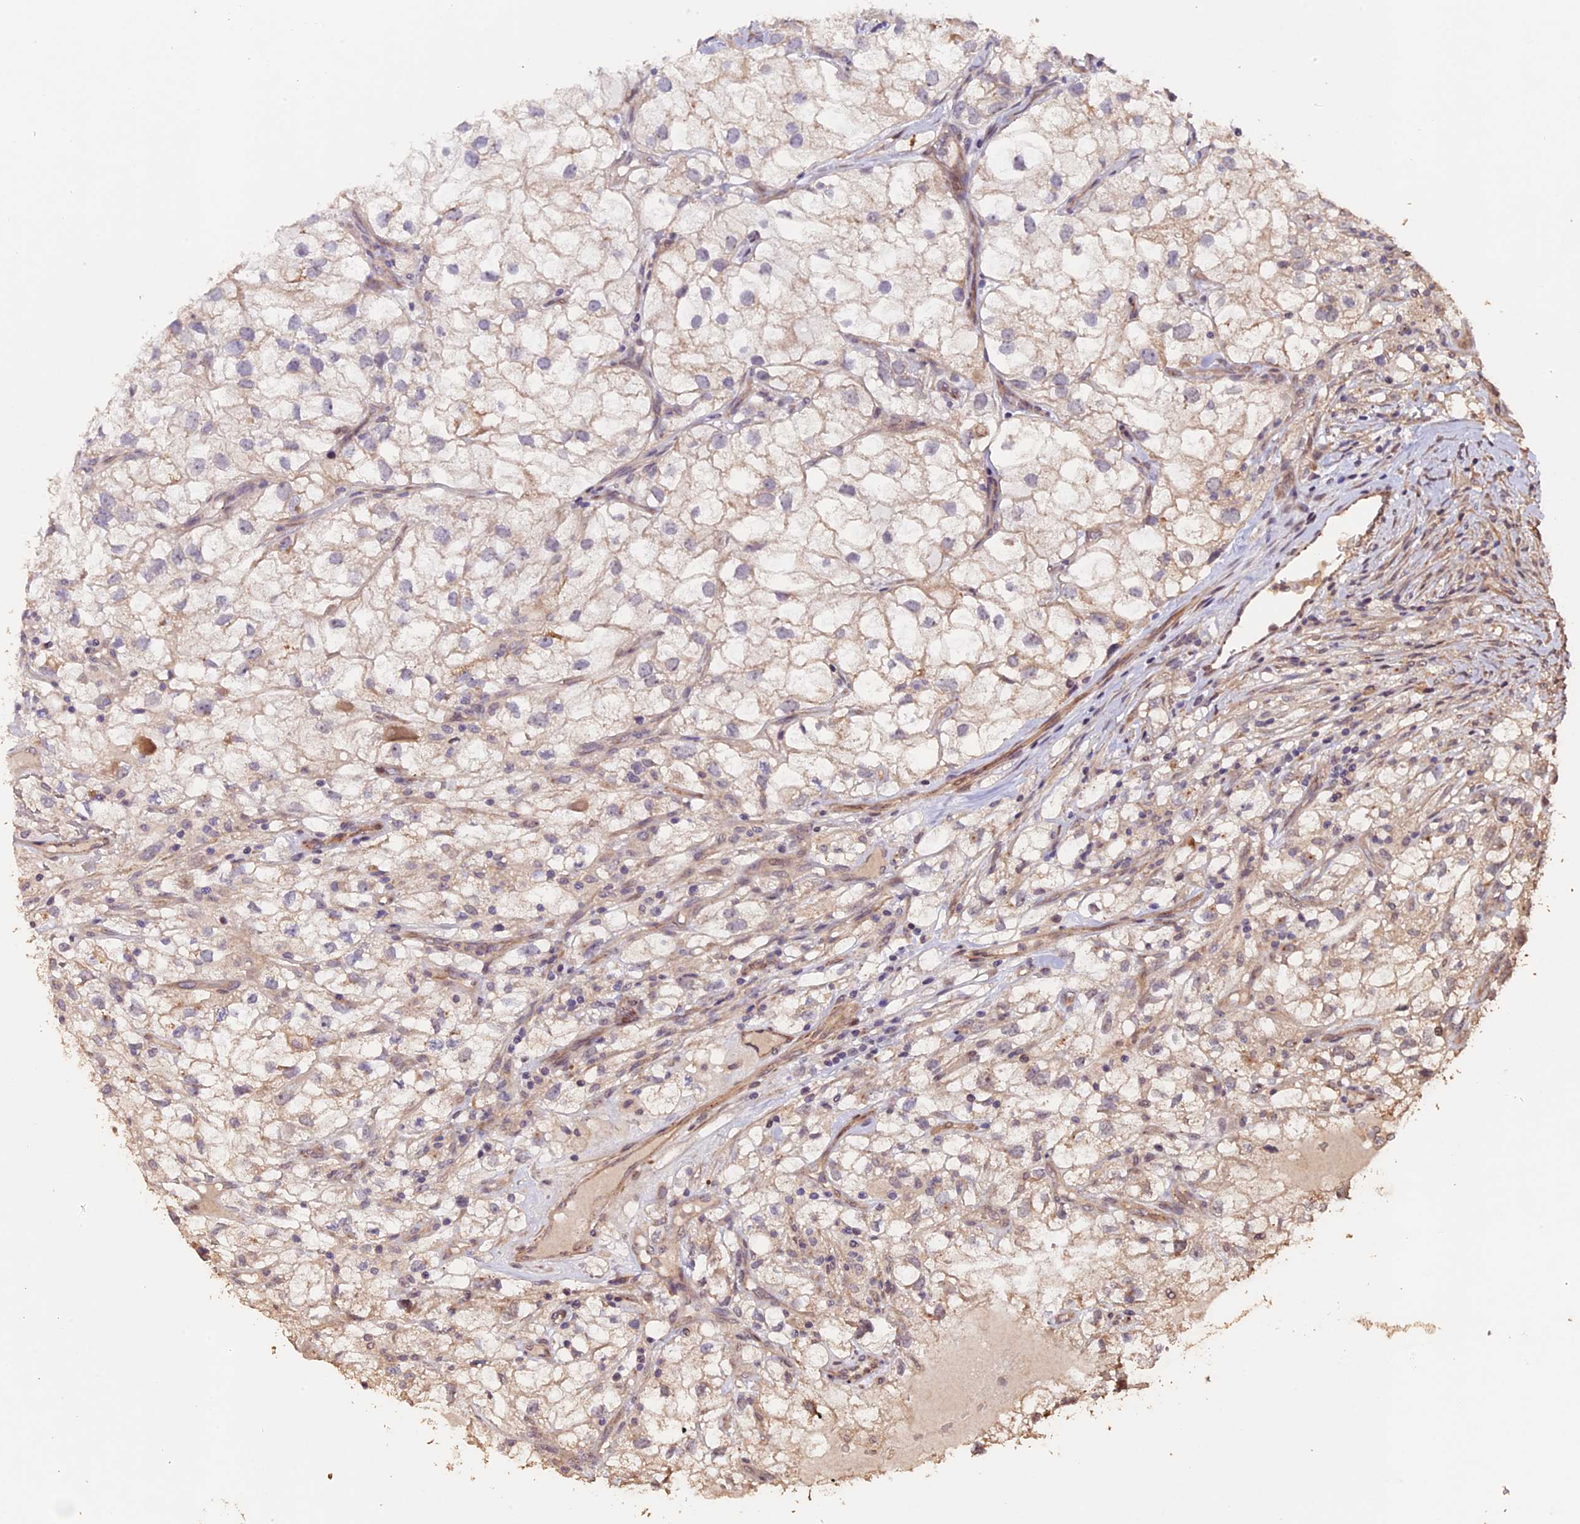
{"staining": {"intensity": "weak", "quantity": "<25%", "location": "cytoplasmic/membranous"}, "tissue": "renal cancer", "cell_type": "Tumor cells", "image_type": "cancer", "snomed": [{"axis": "morphology", "description": "Adenocarcinoma, NOS"}, {"axis": "topography", "description": "Kidney"}], "caption": "Immunohistochemistry (IHC) of adenocarcinoma (renal) exhibits no expression in tumor cells.", "gene": "GNB5", "patient": {"sex": "male", "age": 59}}